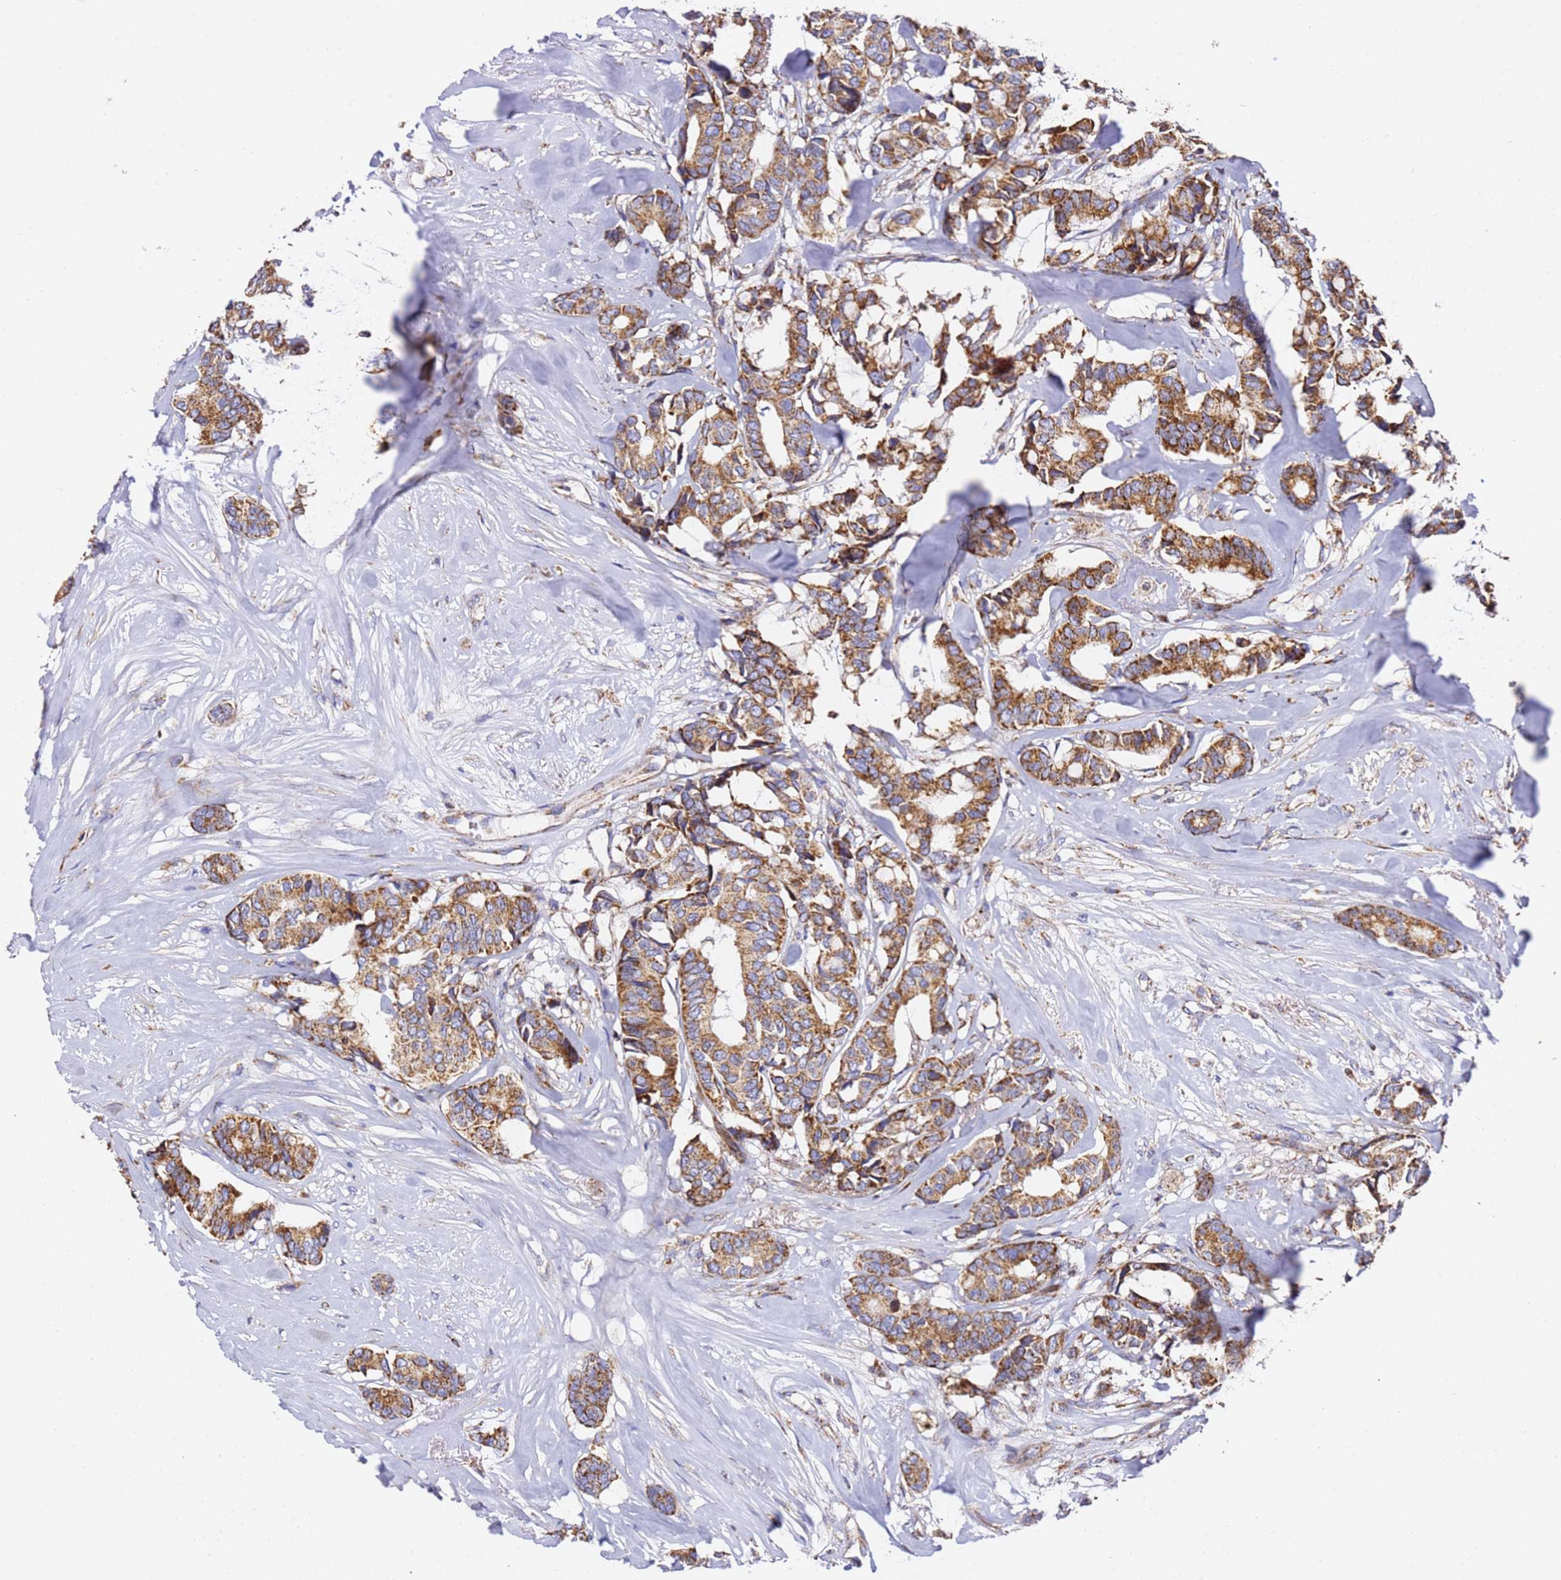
{"staining": {"intensity": "moderate", "quantity": ">75%", "location": "cytoplasmic/membranous"}, "tissue": "breast cancer", "cell_type": "Tumor cells", "image_type": "cancer", "snomed": [{"axis": "morphology", "description": "Duct carcinoma"}, {"axis": "topography", "description": "Breast"}], "caption": "The micrograph demonstrates staining of intraductal carcinoma (breast), revealing moderate cytoplasmic/membranous protein expression (brown color) within tumor cells.", "gene": "NDUFA3", "patient": {"sex": "female", "age": 87}}